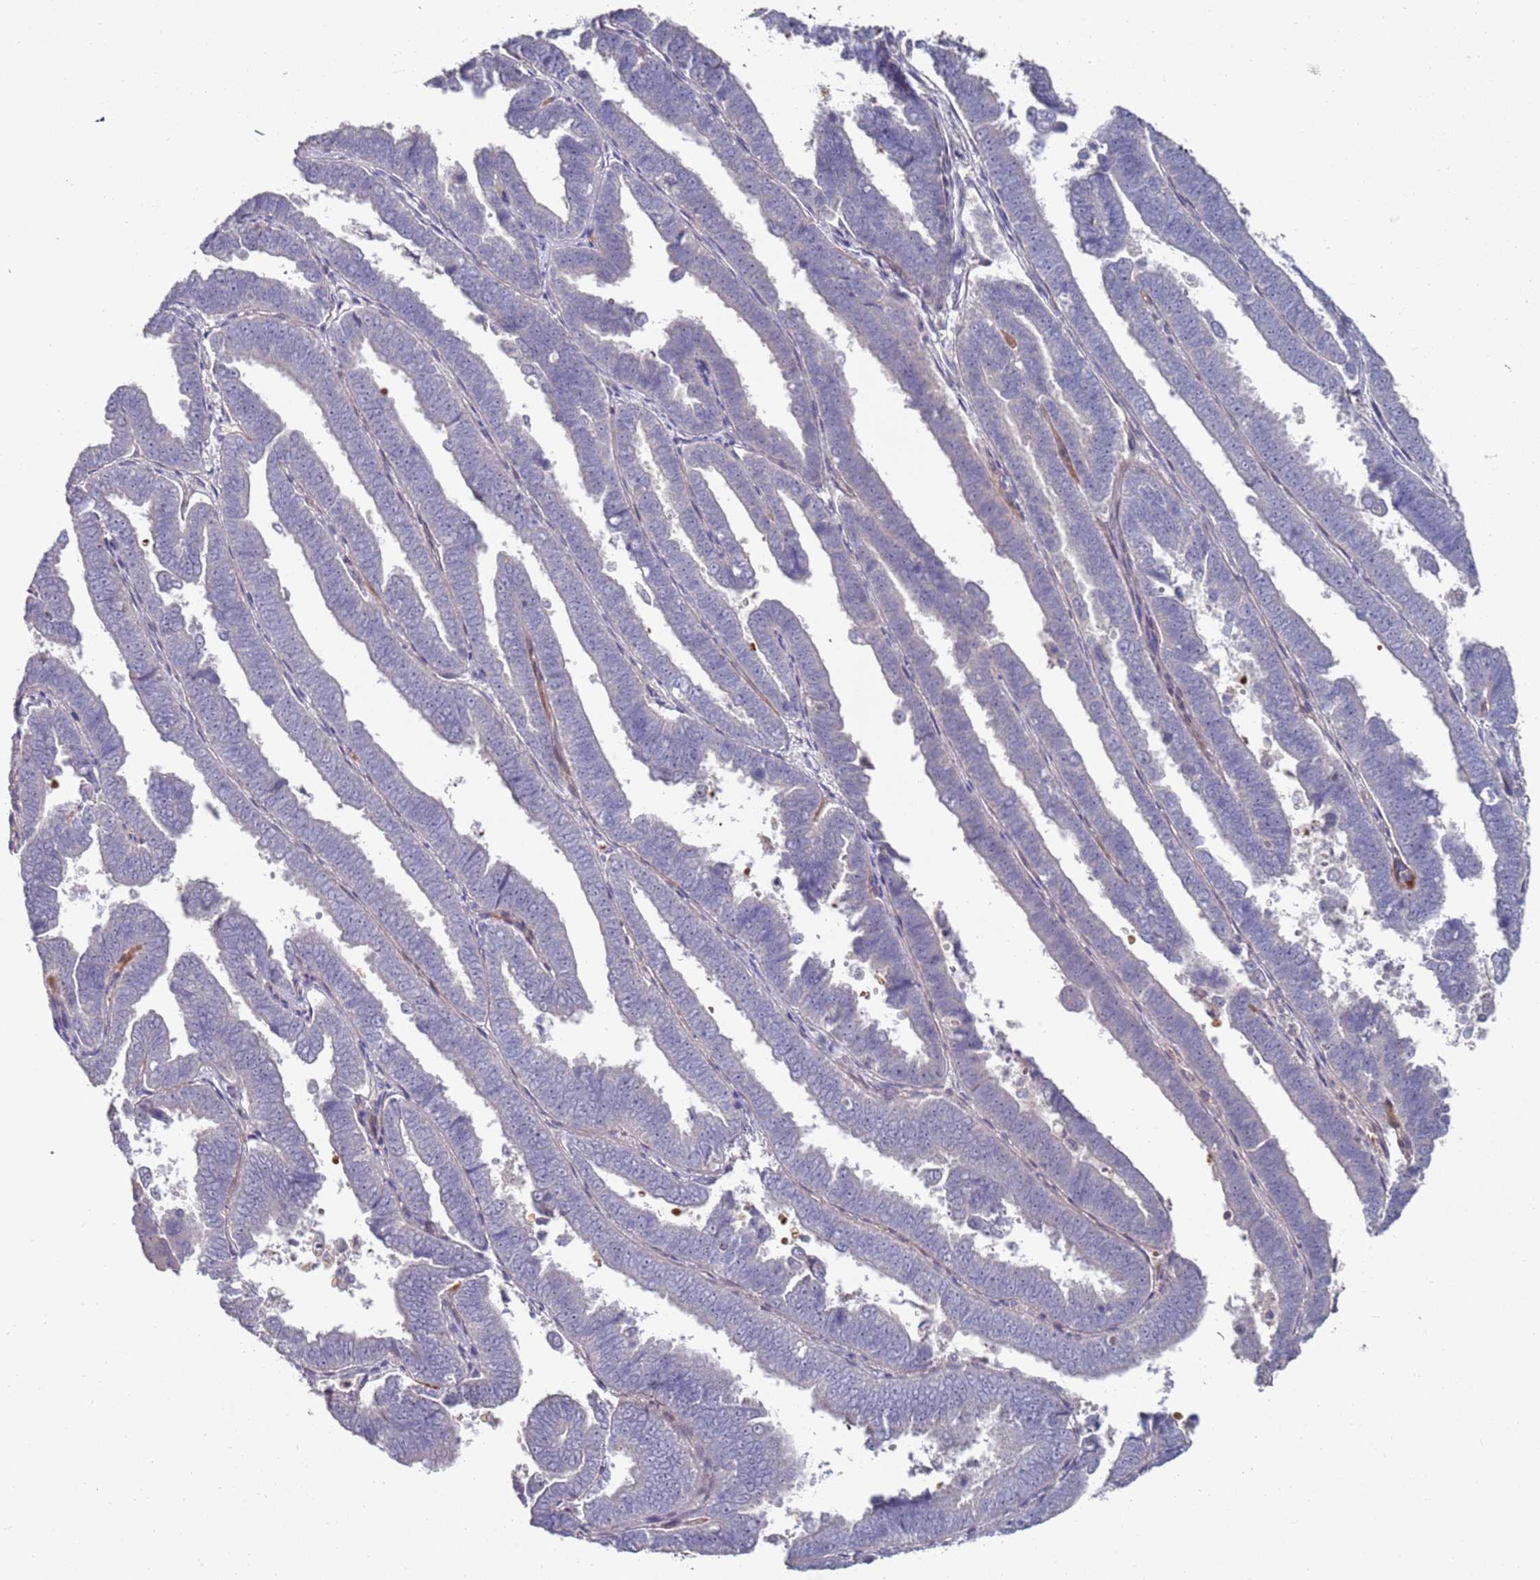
{"staining": {"intensity": "negative", "quantity": "none", "location": "none"}, "tissue": "endometrial cancer", "cell_type": "Tumor cells", "image_type": "cancer", "snomed": [{"axis": "morphology", "description": "Adenocarcinoma, NOS"}, {"axis": "topography", "description": "Endometrium"}], "caption": "There is no significant staining in tumor cells of endometrial cancer (adenocarcinoma).", "gene": "LACC1", "patient": {"sex": "female", "age": 75}}